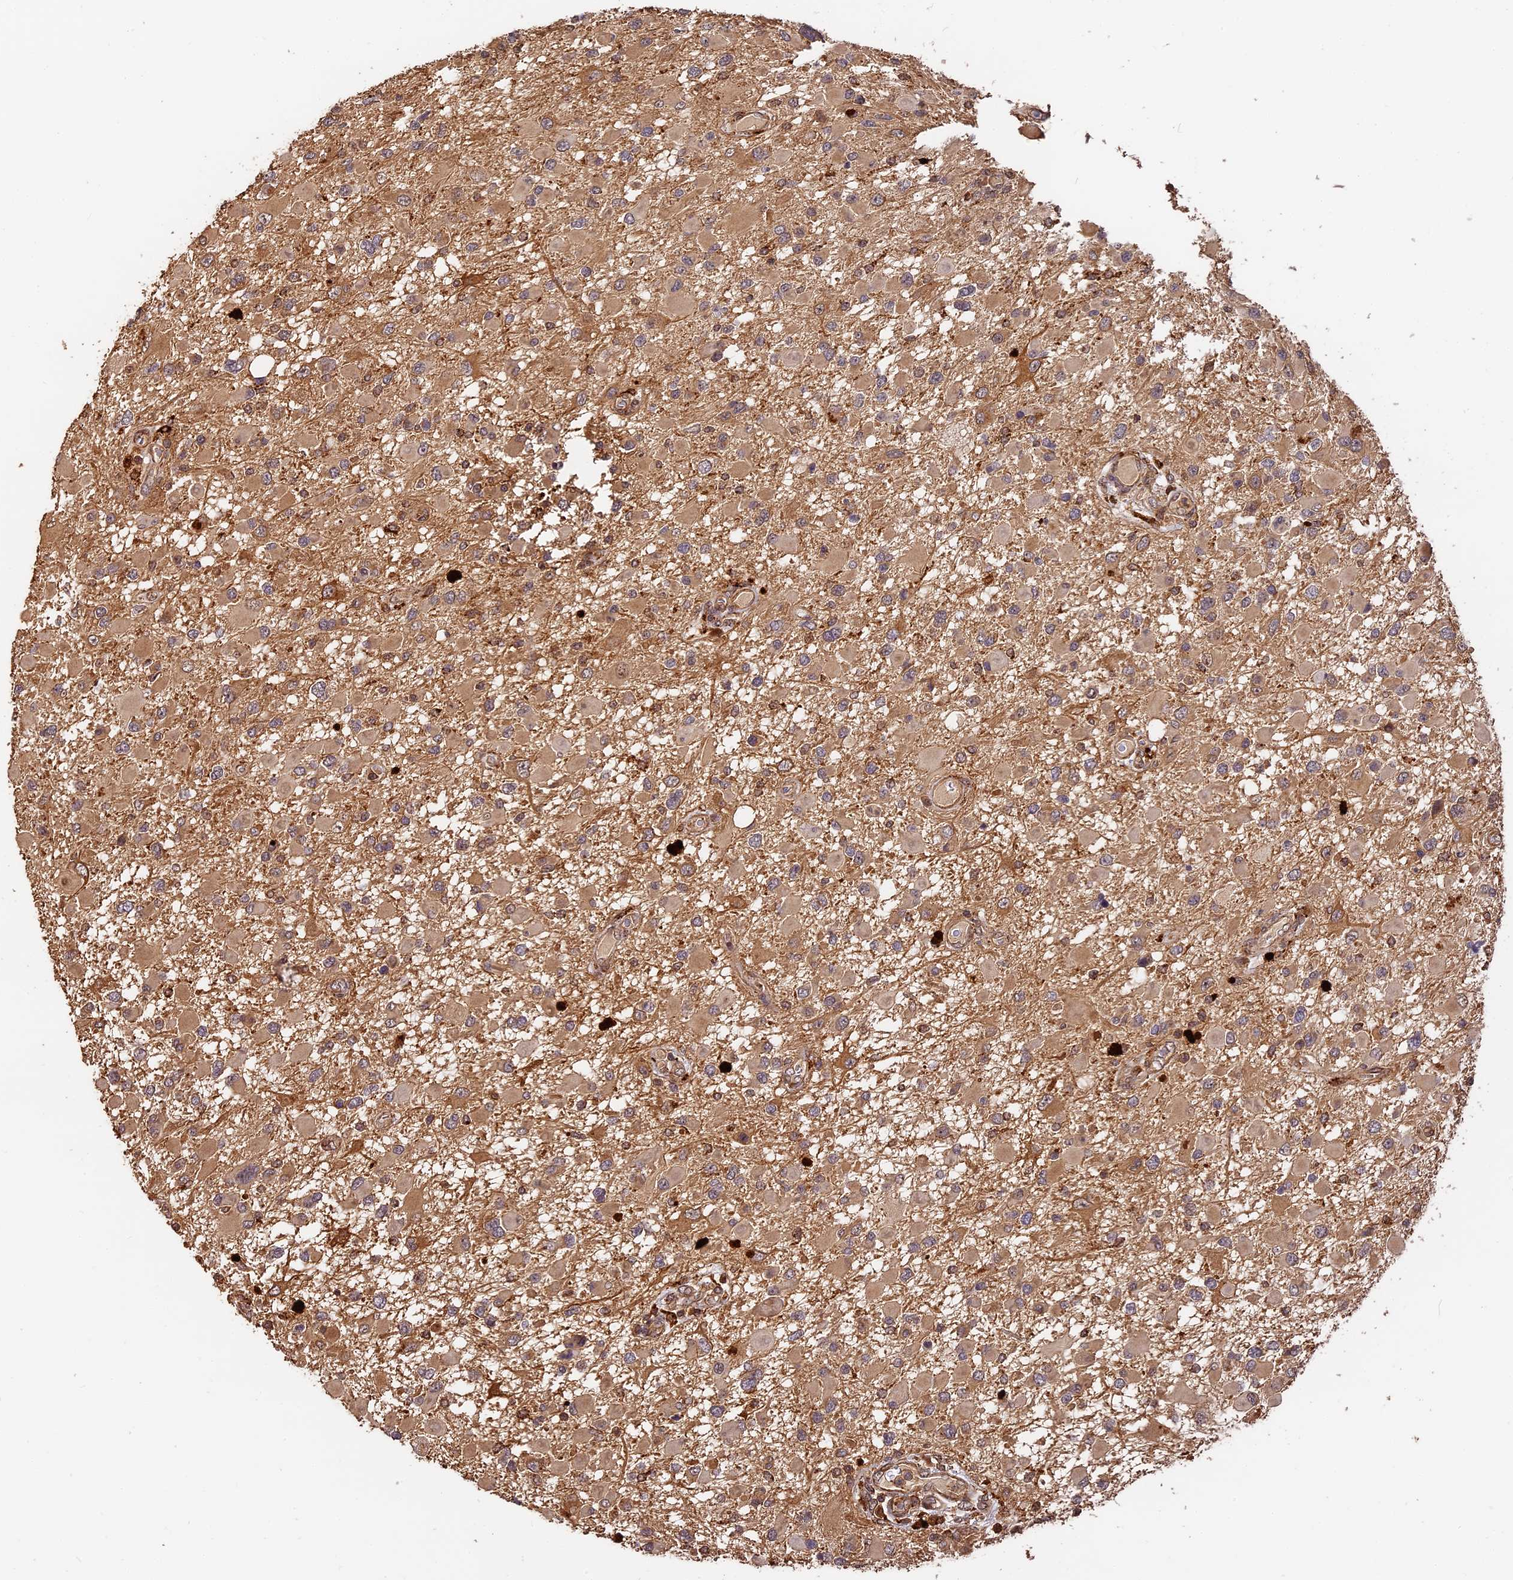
{"staining": {"intensity": "weak", "quantity": ">75%", "location": "cytoplasmic/membranous"}, "tissue": "glioma", "cell_type": "Tumor cells", "image_type": "cancer", "snomed": [{"axis": "morphology", "description": "Glioma, malignant, High grade"}, {"axis": "topography", "description": "Brain"}], "caption": "The photomicrograph reveals a brown stain indicating the presence of a protein in the cytoplasmic/membranous of tumor cells in malignant glioma (high-grade).", "gene": "MMP15", "patient": {"sex": "male", "age": 53}}